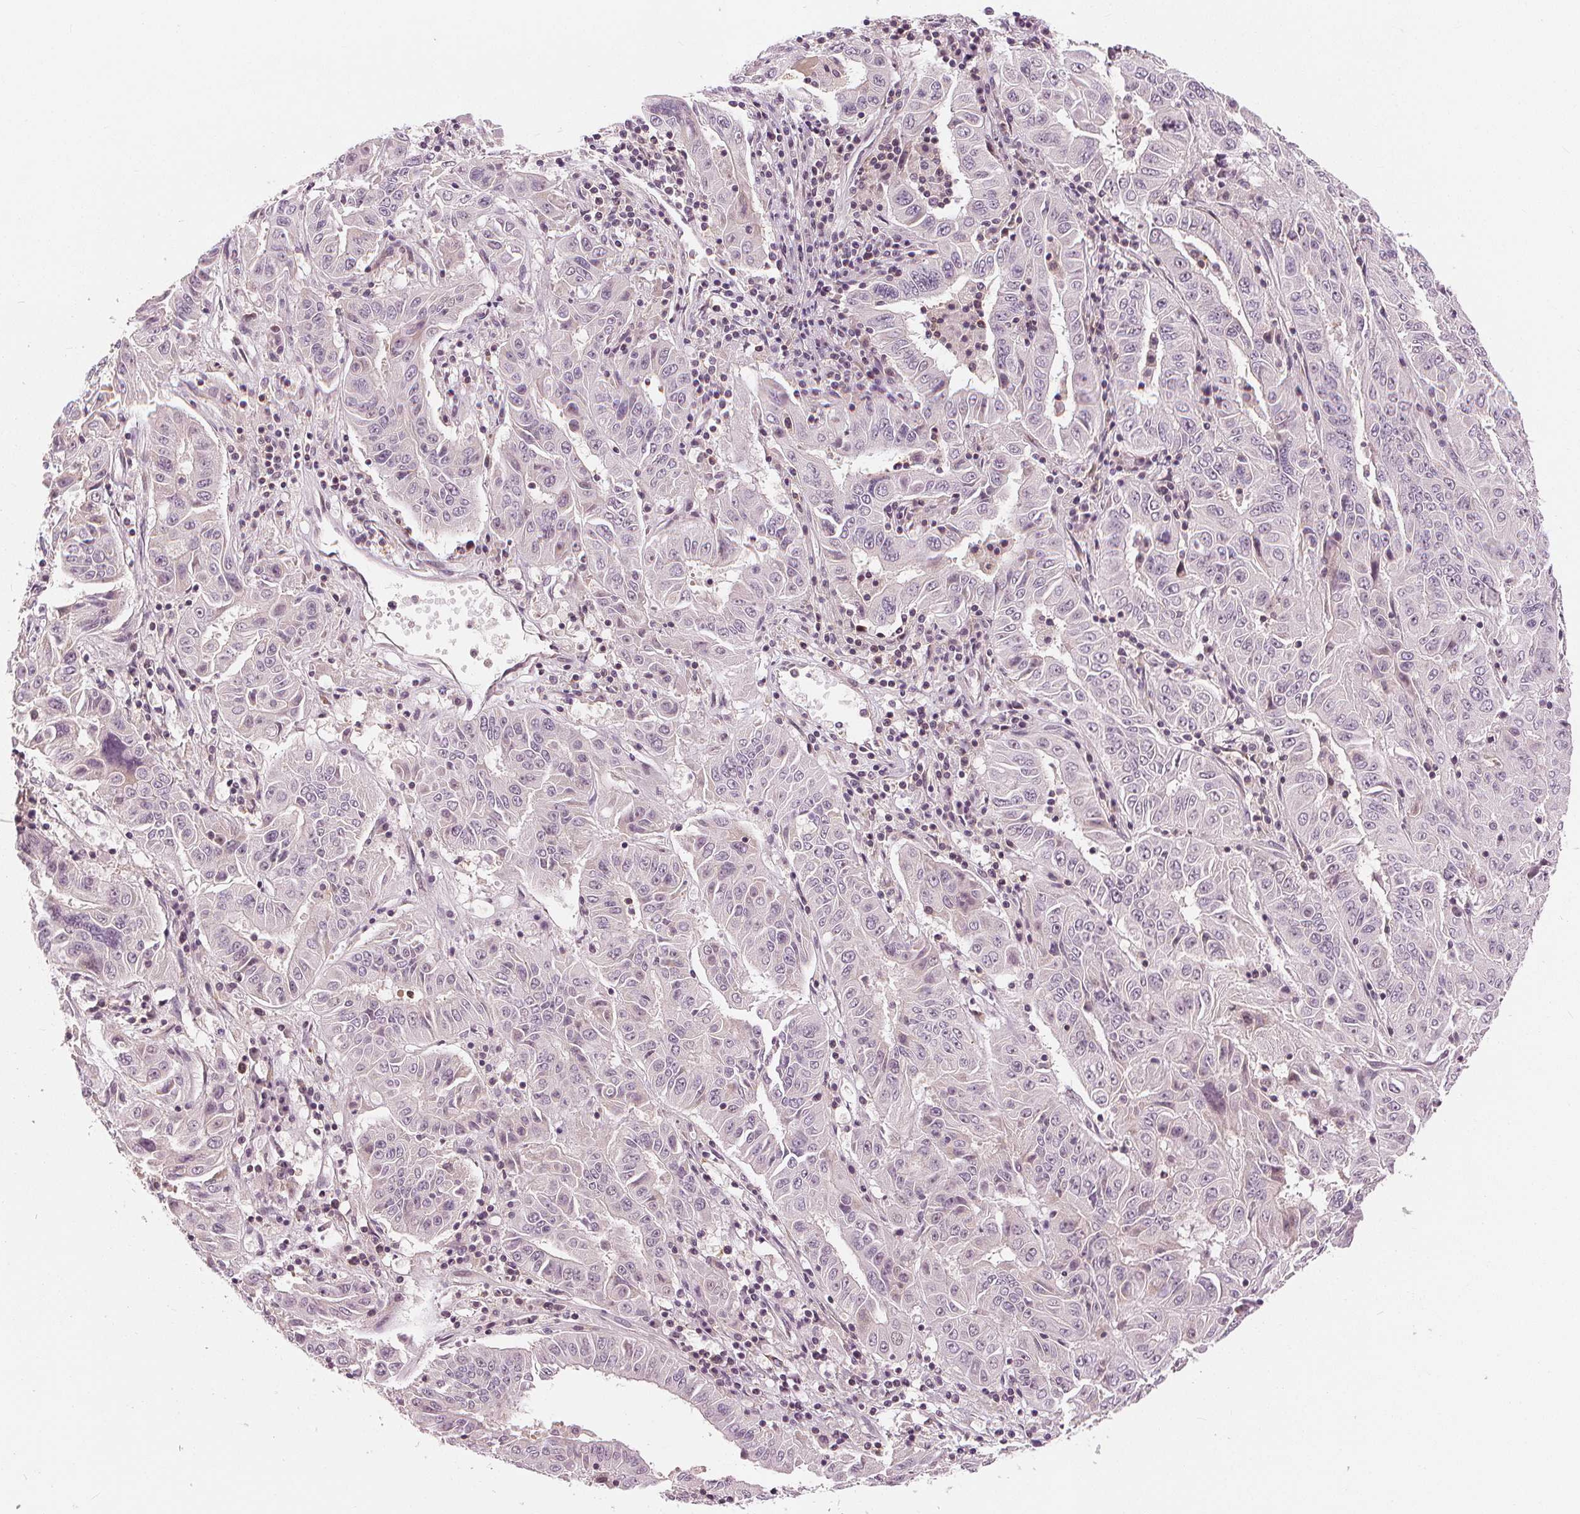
{"staining": {"intensity": "negative", "quantity": "none", "location": "none"}, "tissue": "pancreatic cancer", "cell_type": "Tumor cells", "image_type": "cancer", "snomed": [{"axis": "morphology", "description": "Adenocarcinoma, NOS"}, {"axis": "topography", "description": "Pancreas"}], "caption": "A histopathology image of human pancreatic cancer (adenocarcinoma) is negative for staining in tumor cells. (Brightfield microscopy of DAB (3,3'-diaminobenzidine) immunohistochemistry (IHC) at high magnification).", "gene": "SLC34A1", "patient": {"sex": "male", "age": 63}}